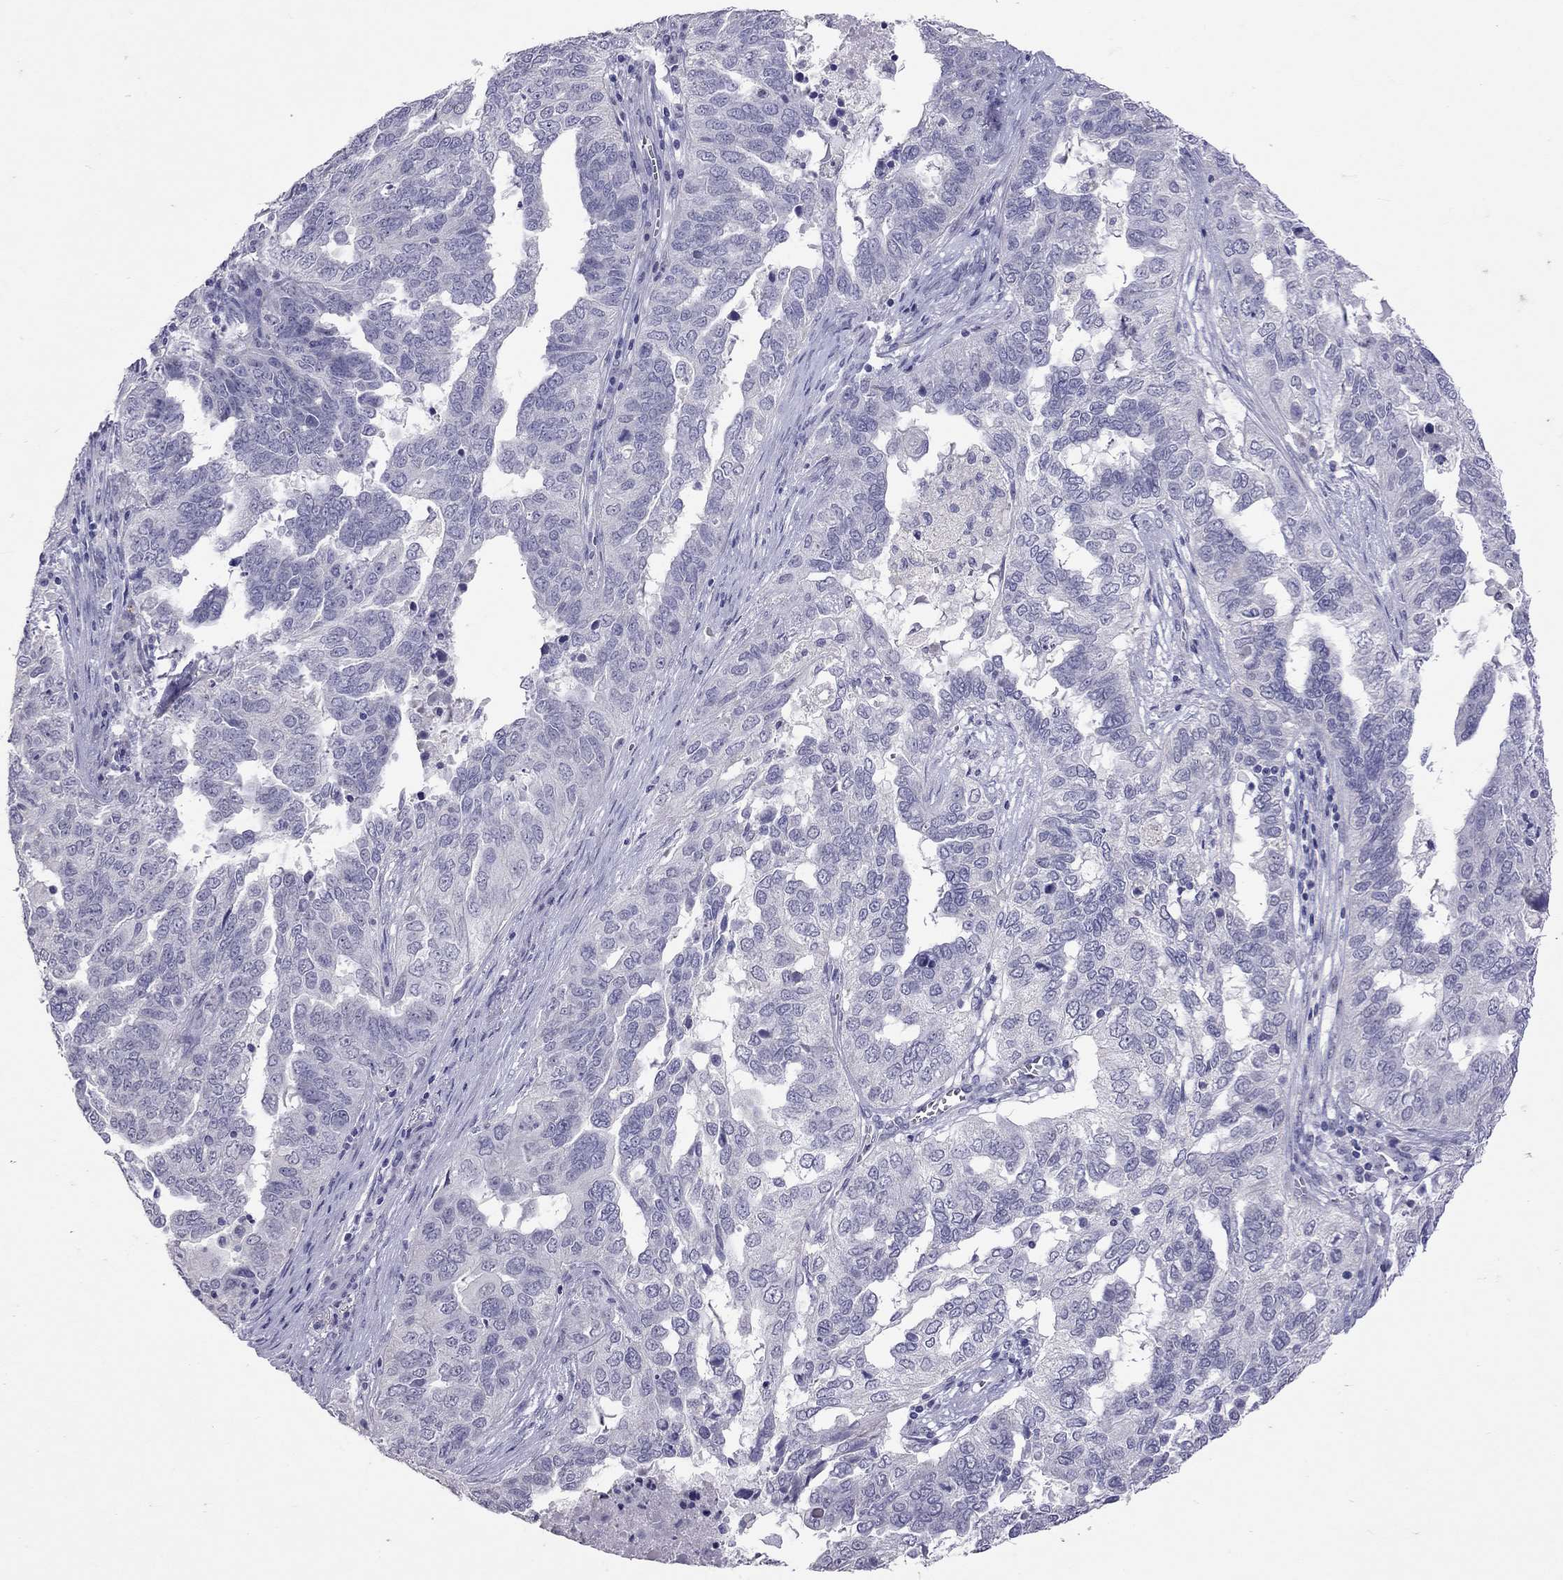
{"staining": {"intensity": "negative", "quantity": "none", "location": "none"}, "tissue": "ovarian cancer", "cell_type": "Tumor cells", "image_type": "cancer", "snomed": [{"axis": "morphology", "description": "Carcinoma, endometroid"}, {"axis": "topography", "description": "Soft tissue"}, {"axis": "topography", "description": "Ovary"}], "caption": "DAB (3,3'-diaminobenzidine) immunohistochemical staining of ovarian endometroid carcinoma exhibits no significant staining in tumor cells.", "gene": "SLAMF1", "patient": {"sex": "female", "age": 52}}